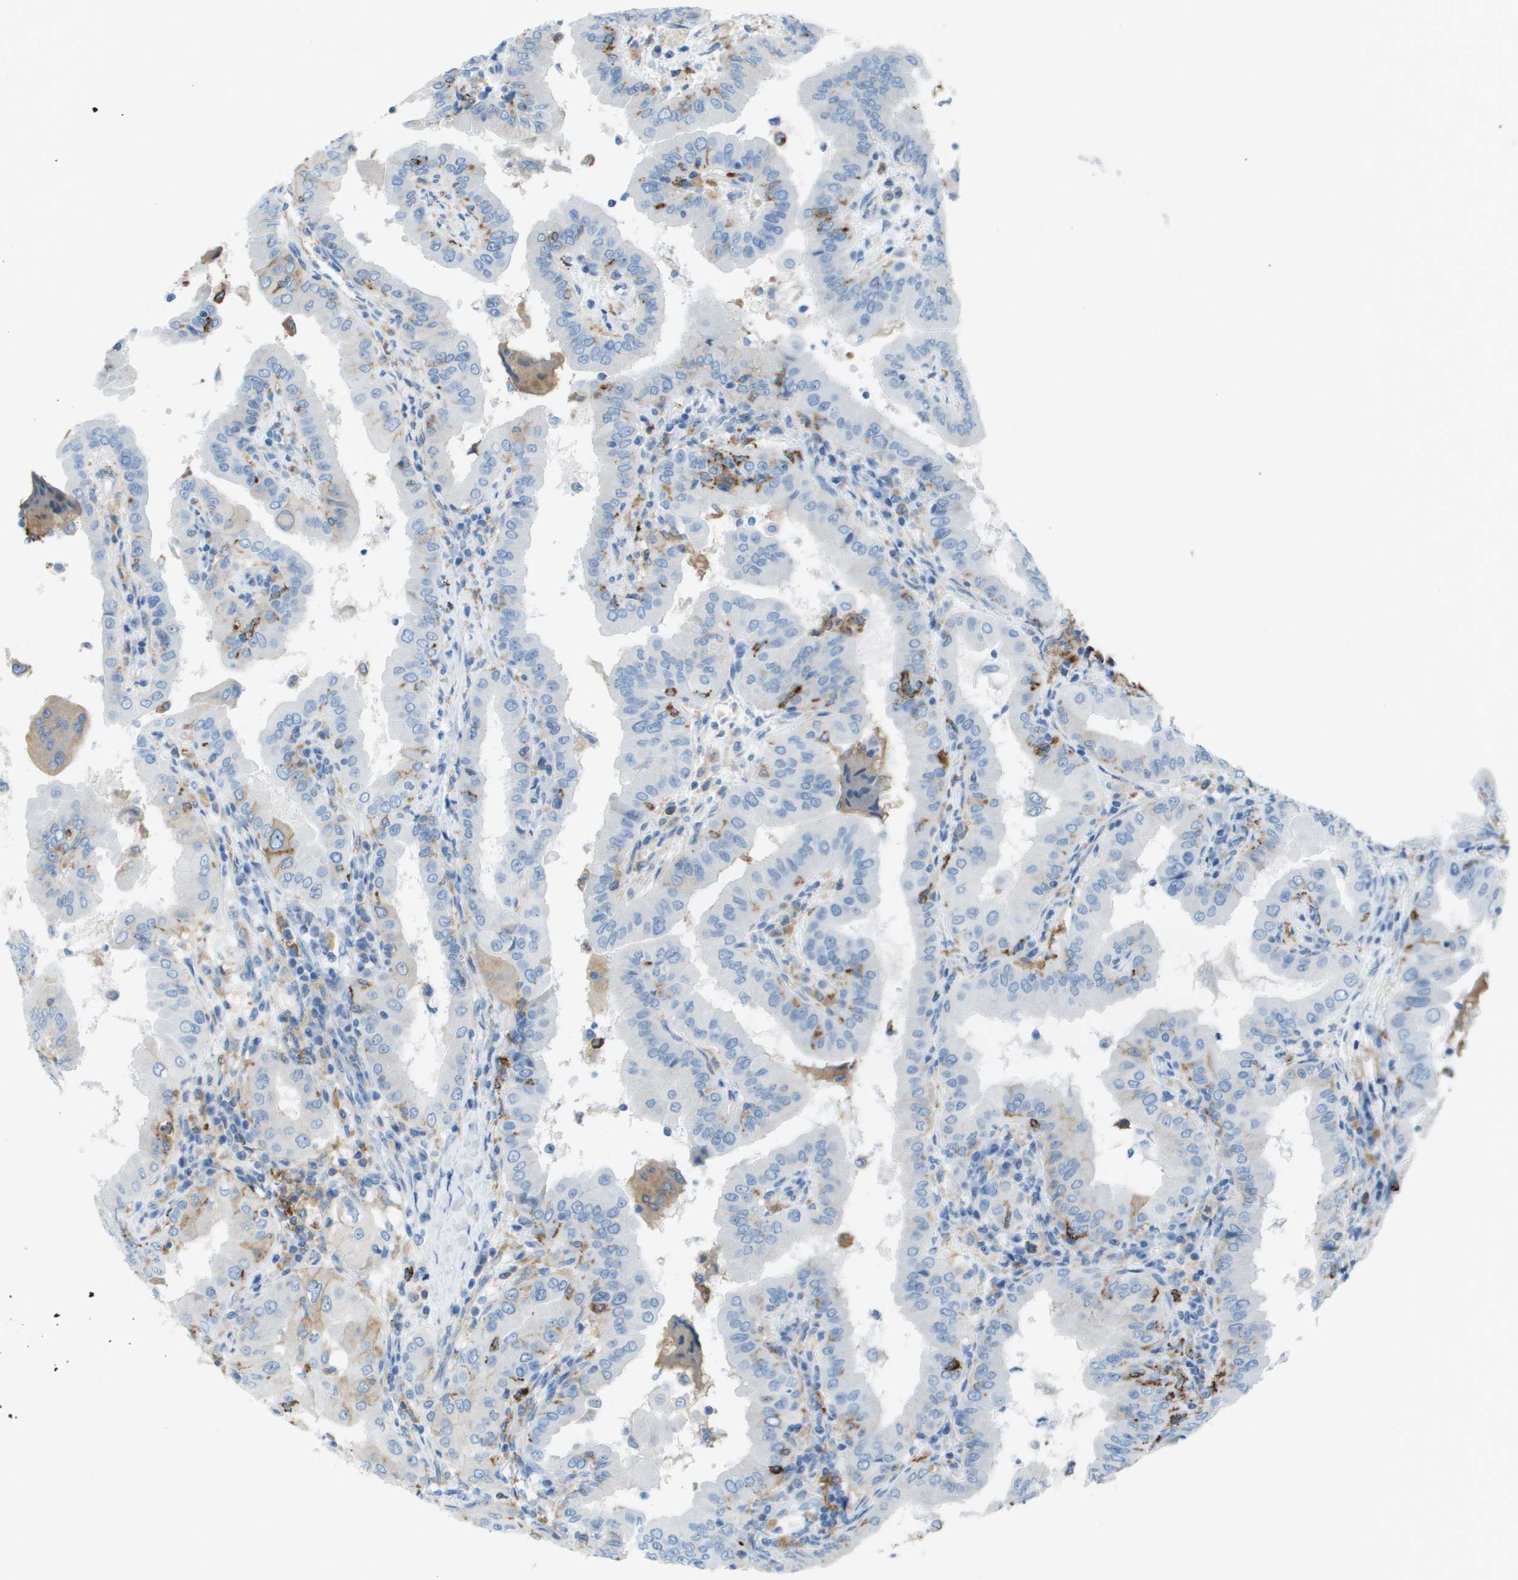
{"staining": {"intensity": "negative", "quantity": "none", "location": "none"}, "tissue": "thyroid cancer", "cell_type": "Tumor cells", "image_type": "cancer", "snomed": [{"axis": "morphology", "description": "Papillary adenocarcinoma, NOS"}, {"axis": "topography", "description": "Thyroid gland"}], "caption": "DAB (3,3'-diaminobenzidine) immunohistochemical staining of thyroid papillary adenocarcinoma reveals no significant expression in tumor cells.", "gene": "ZBTB43", "patient": {"sex": "male", "age": 33}}